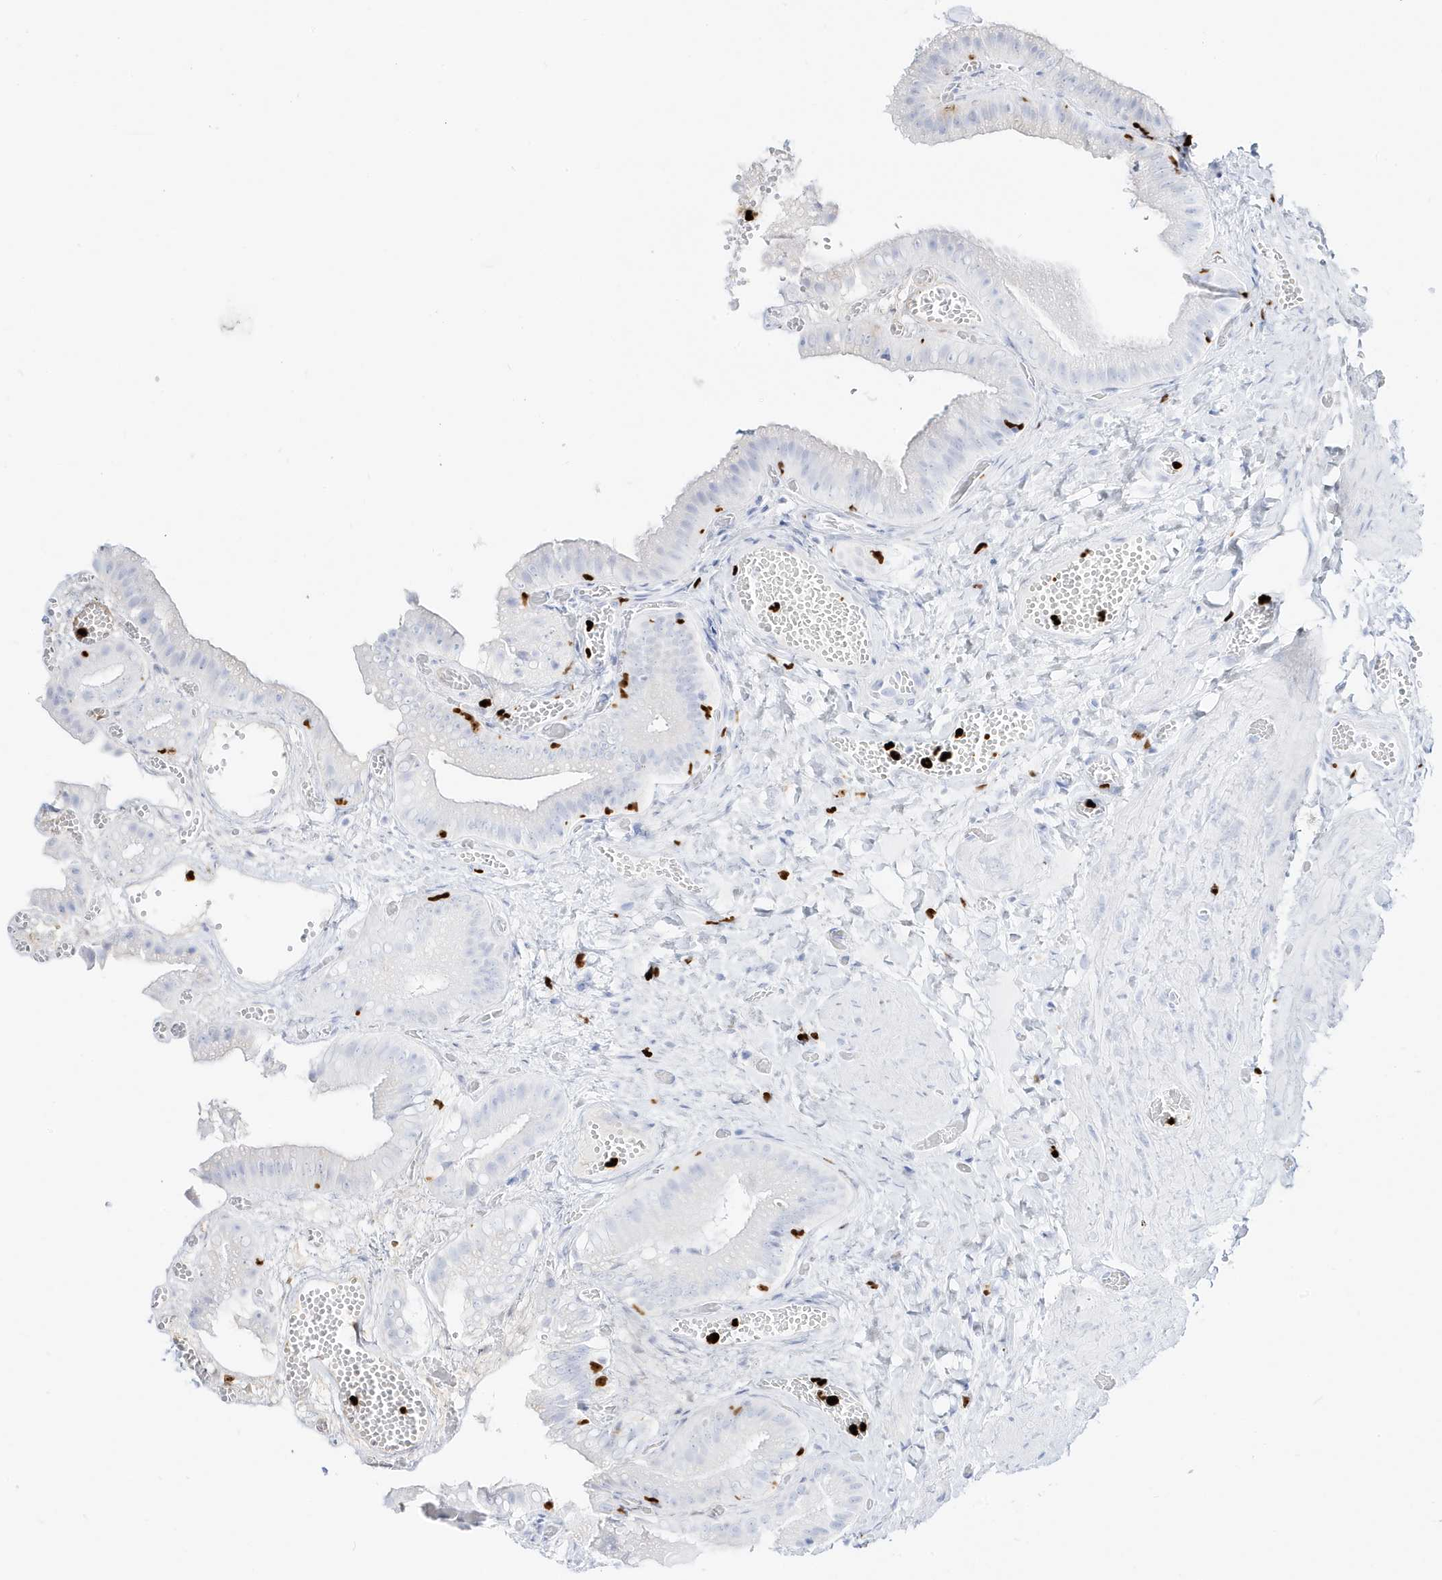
{"staining": {"intensity": "negative", "quantity": "none", "location": "none"}, "tissue": "gallbladder", "cell_type": "Glandular cells", "image_type": "normal", "snomed": [{"axis": "morphology", "description": "Normal tissue, NOS"}, {"axis": "topography", "description": "Gallbladder"}], "caption": "High power microscopy micrograph of an immunohistochemistry histopathology image of normal gallbladder, revealing no significant expression in glandular cells.", "gene": "MNDA", "patient": {"sex": "female", "age": 64}}